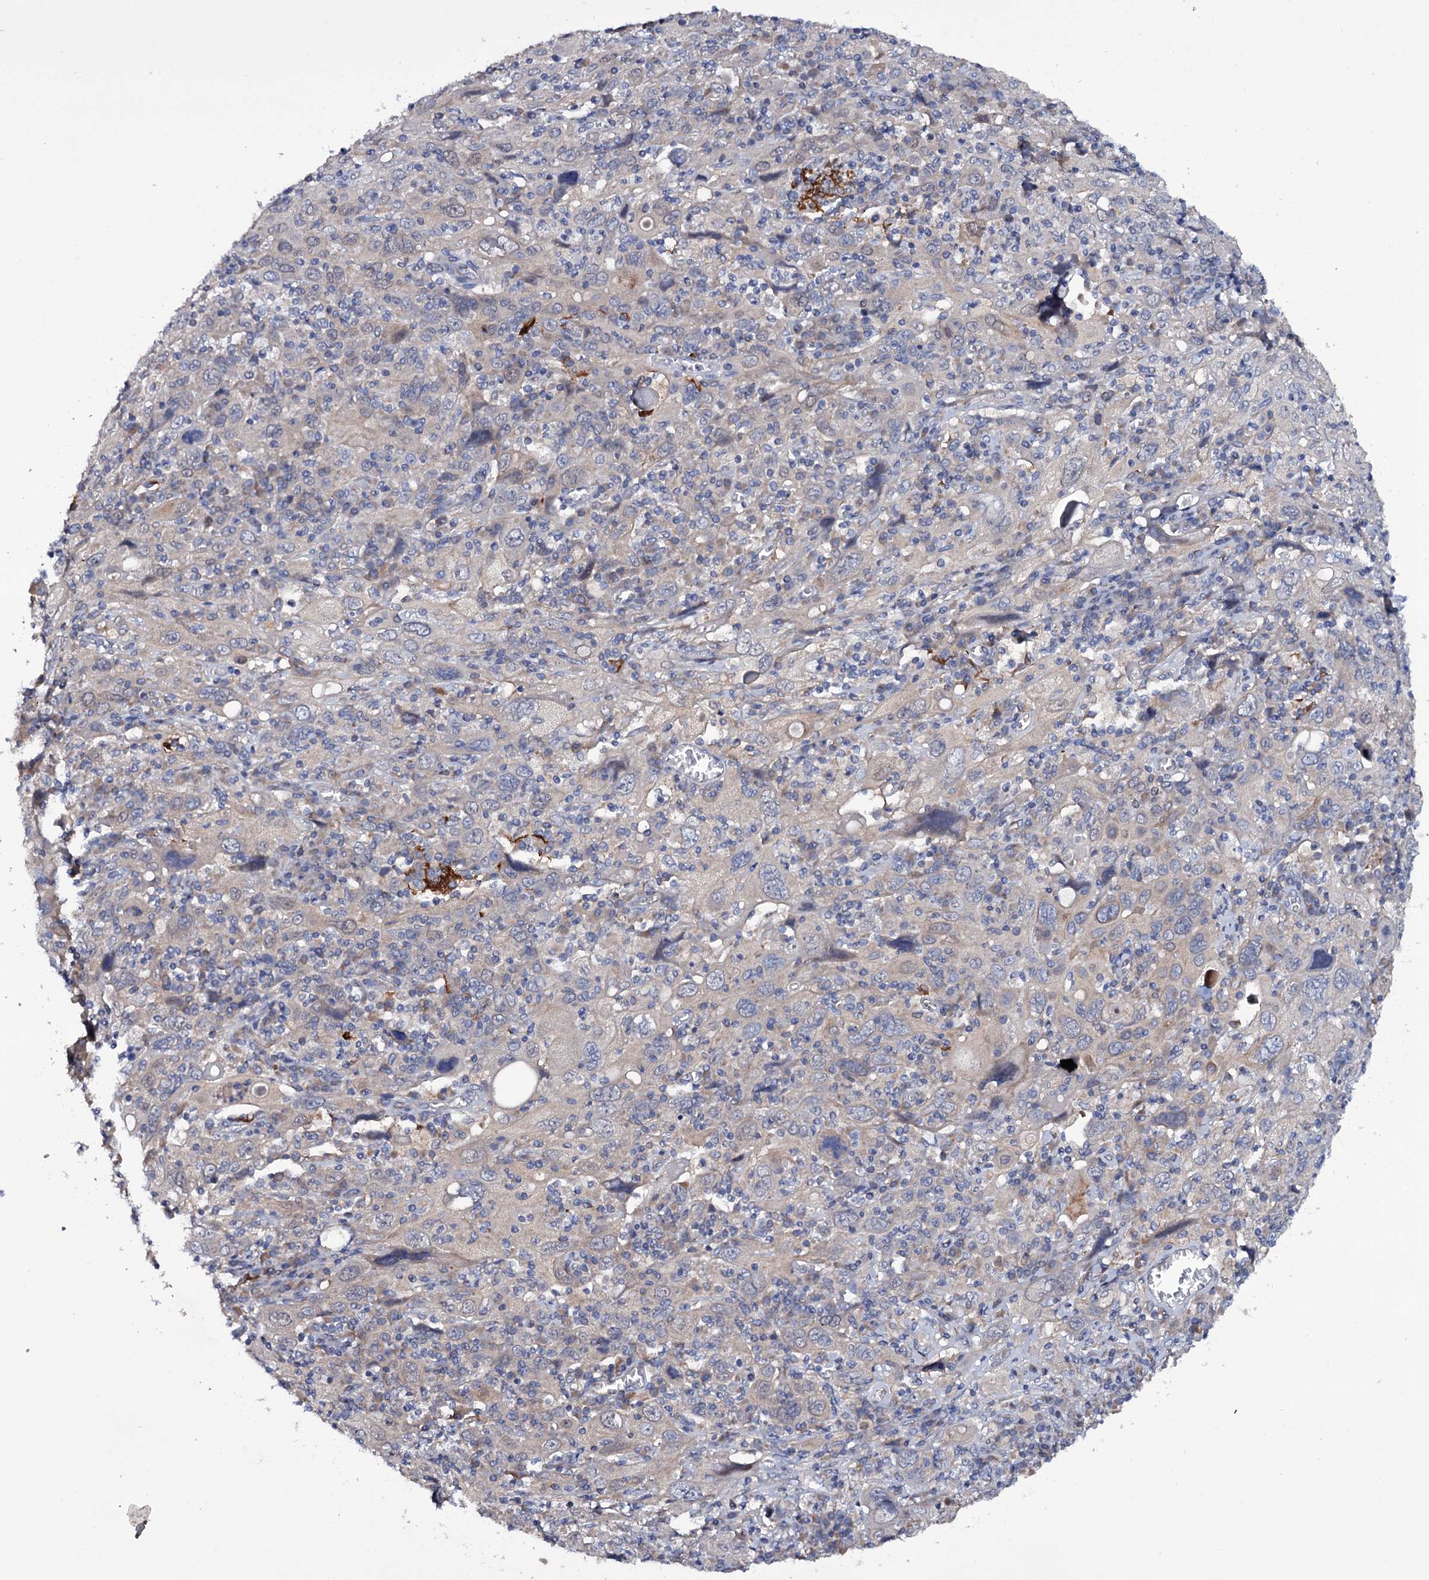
{"staining": {"intensity": "negative", "quantity": "none", "location": "none"}, "tissue": "cervical cancer", "cell_type": "Tumor cells", "image_type": "cancer", "snomed": [{"axis": "morphology", "description": "Squamous cell carcinoma, NOS"}, {"axis": "topography", "description": "Cervix"}], "caption": "DAB (3,3'-diaminobenzidine) immunohistochemical staining of cervical squamous cell carcinoma exhibits no significant positivity in tumor cells.", "gene": "BCL2L14", "patient": {"sex": "female", "age": 46}}